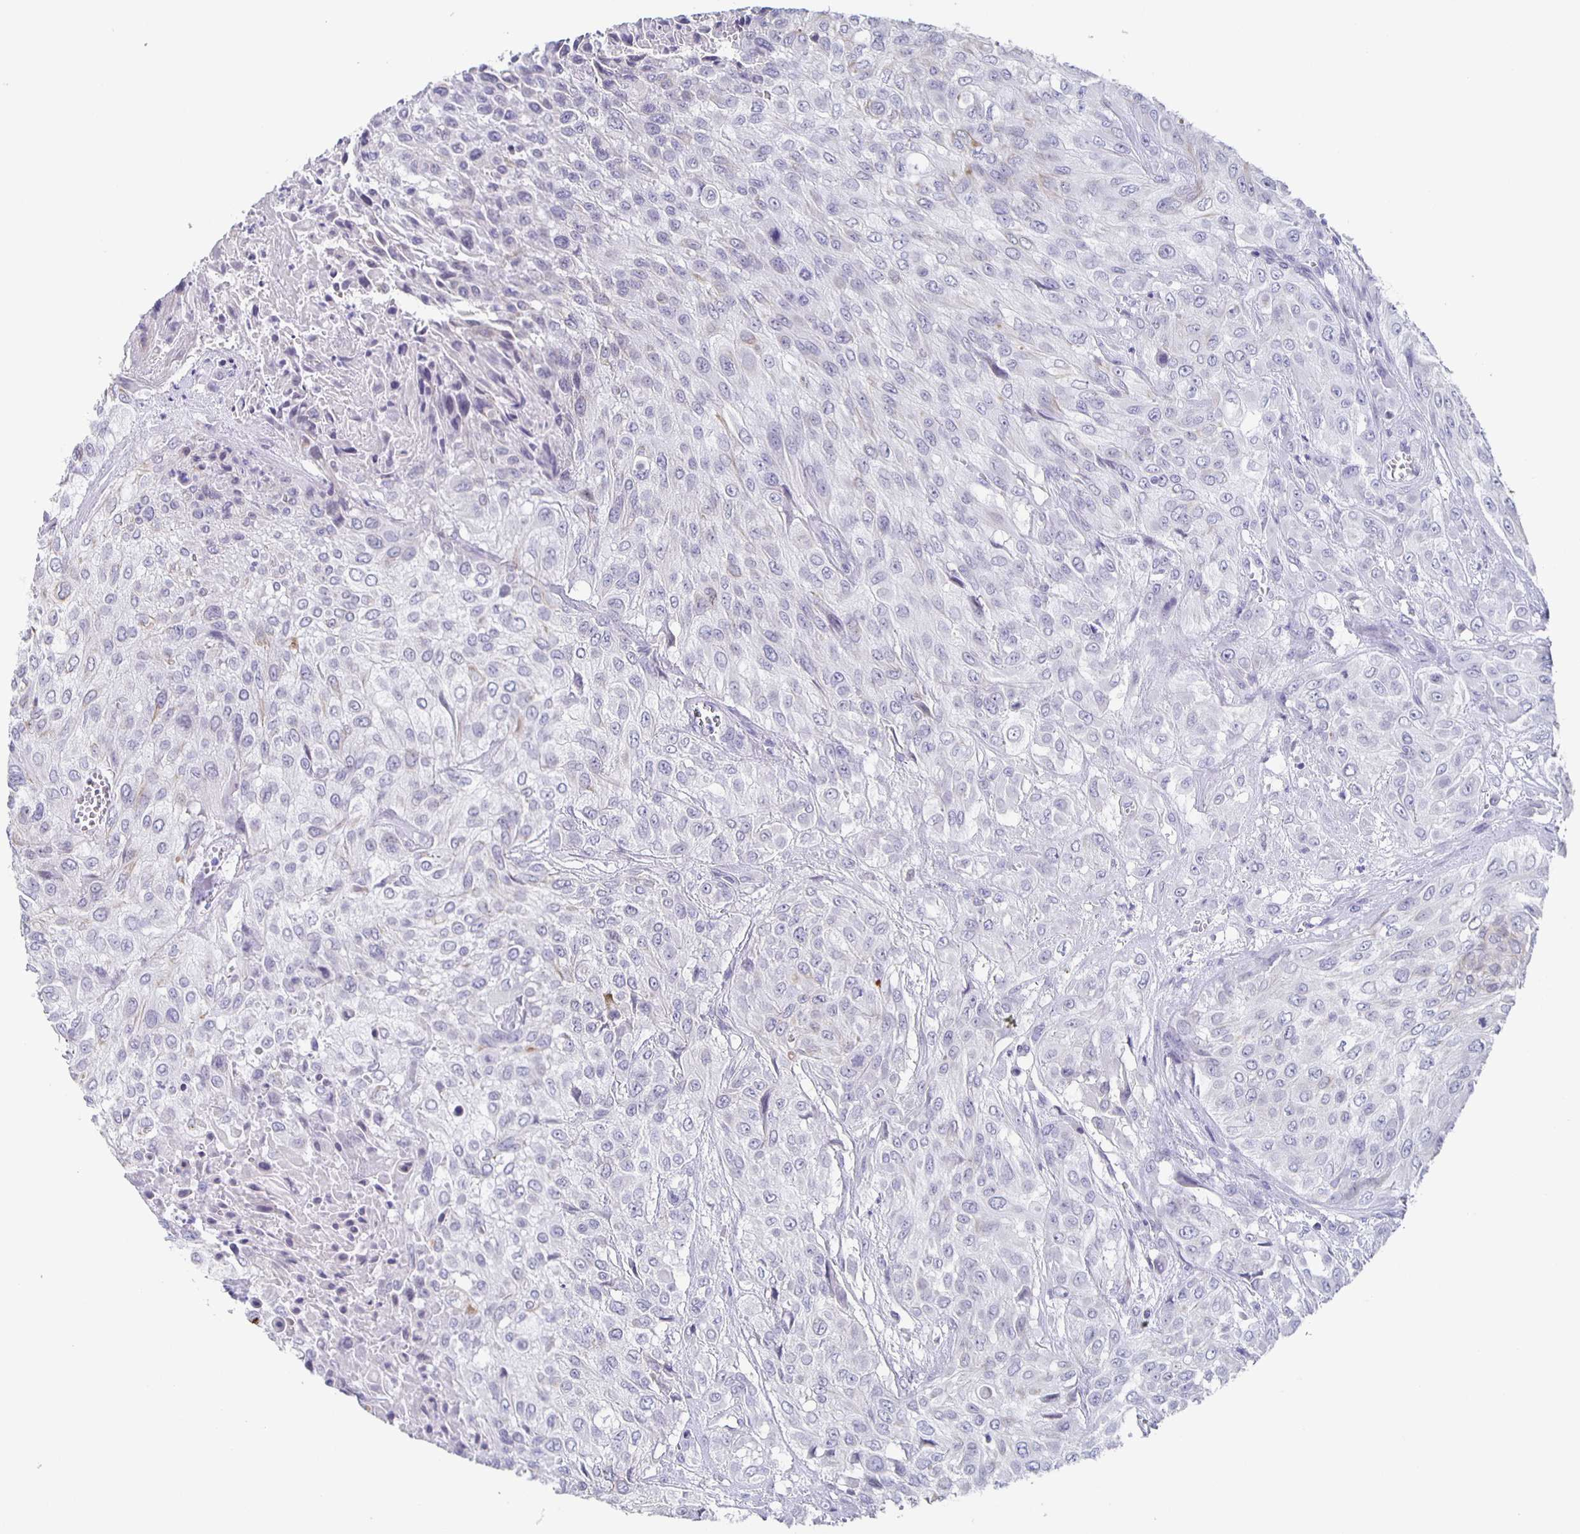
{"staining": {"intensity": "negative", "quantity": "none", "location": "none"}, "tissue": "urothelial cancer", "cell_type": "Tumor cells", "image_type": "cancer", "snomed": [{"axis": "morphology", "description": "Urothelial carcinoma, High grade"}, {"axis": "topography", "description": "Urinary bladder"}], "caption": "Immunohistochemistry (IHC) photomicrograph of neoplastic tissue: urothelial cancer stained with DAB exhibits no significant protein positivity in tumor cells. (DAB (3,3'-diaminobenzidine) immunohistochemistry visualized using brightfield microscopy, high magnification).", "gene": "CCDC17", "patient": {"sex": "male", "age": 57}}